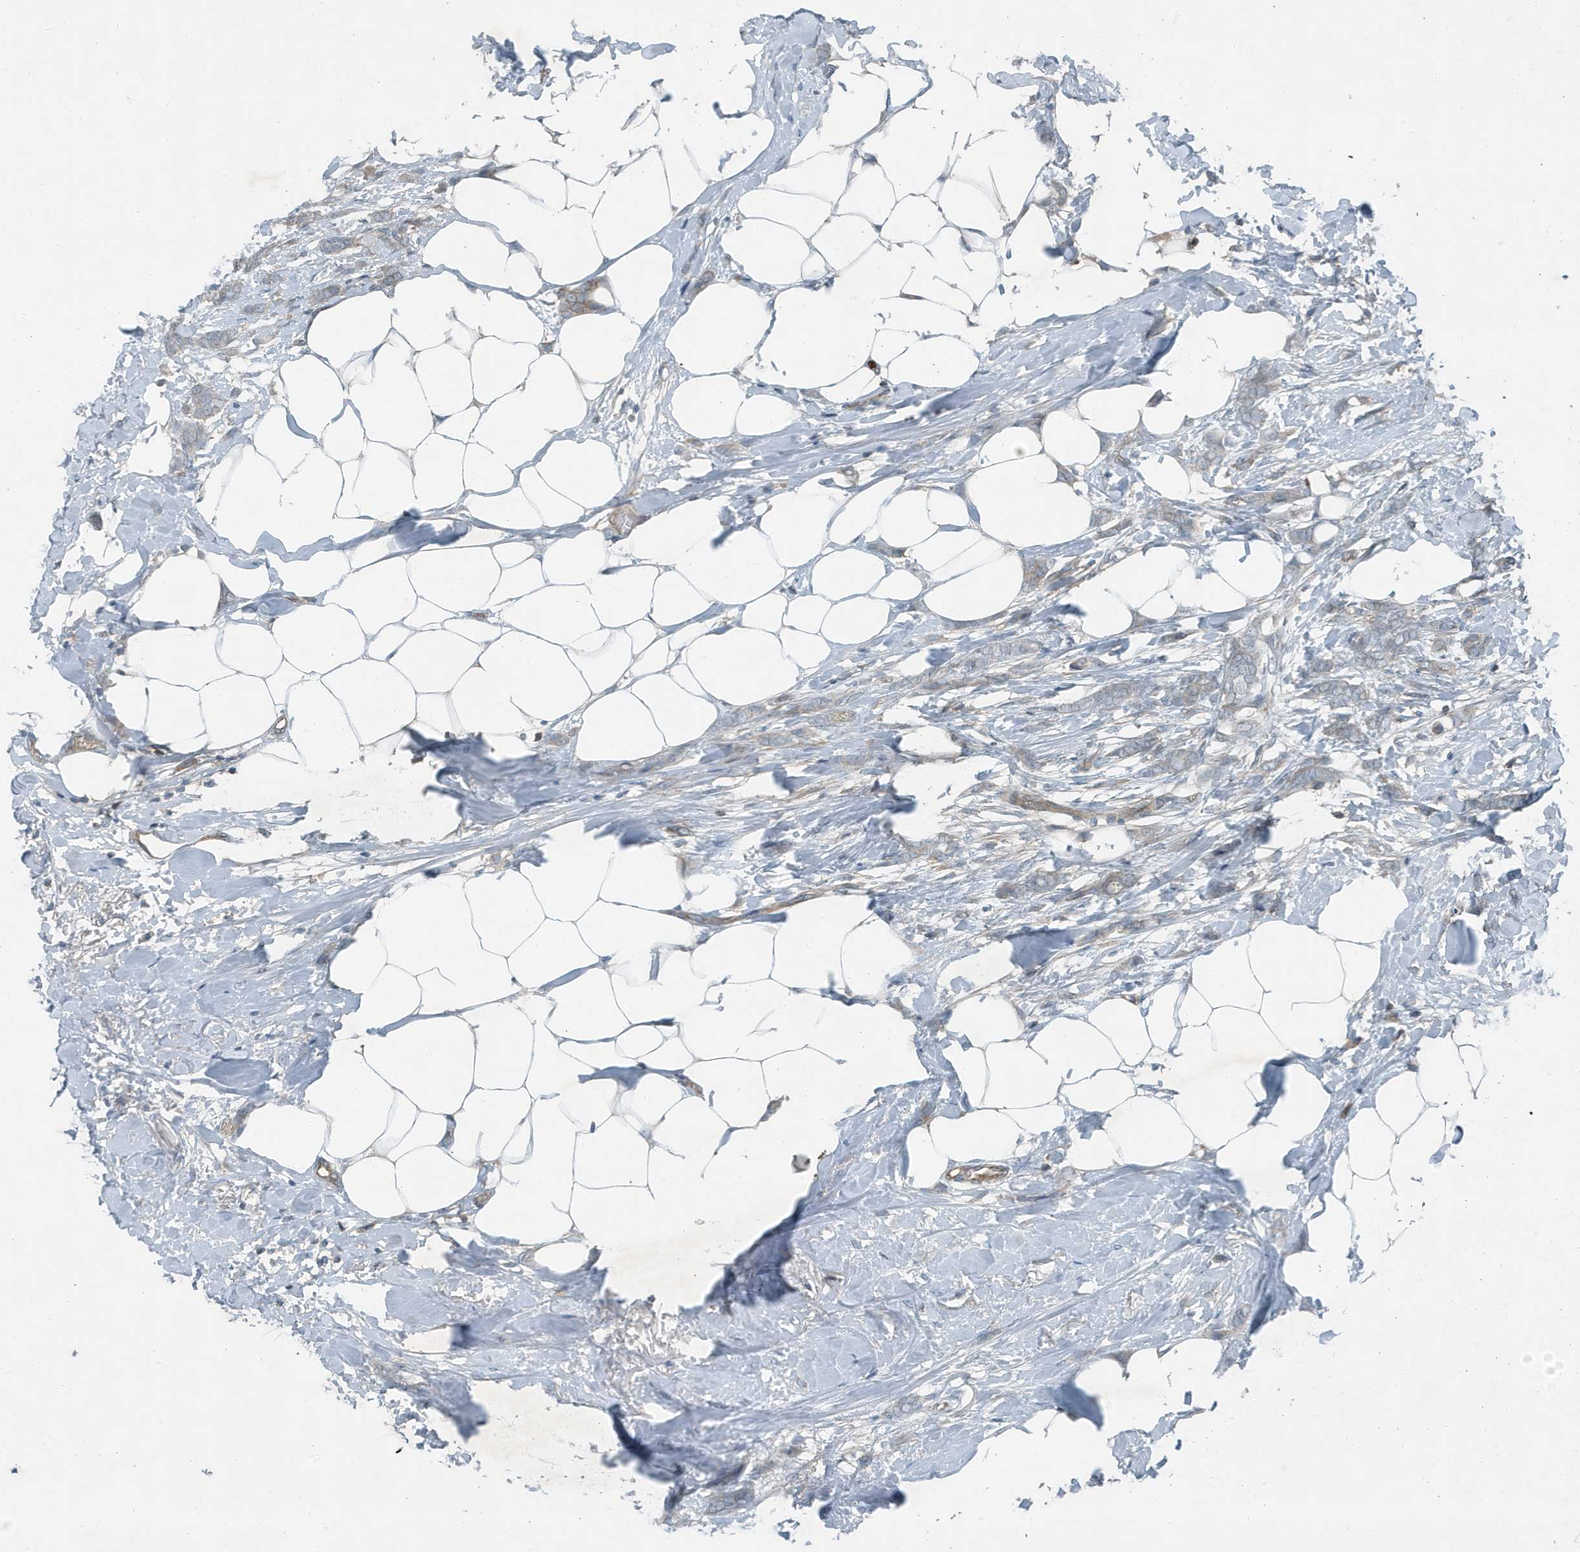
{"staining": {"intensity": "negative", "quantity": "none", "location": "none"}, "tissue": "breast cancer", "cell_type": "Tumor cells", "image_type": "cancer", "snomed": [{"axis": "morphology", "description": "Lobular carcinoma, in situ"}, {"axis": "morphology", "description": "Lobular carcinoma"}, {"axis": "topography", "description": "Breast"}], "caption": "Lobular carcinoma in situ (breast) was stained to show a protein in brown. There is no significant staining in tumor cells.", "gene": "DAPP1", "patient": {"sex": "female", "age": 41}}